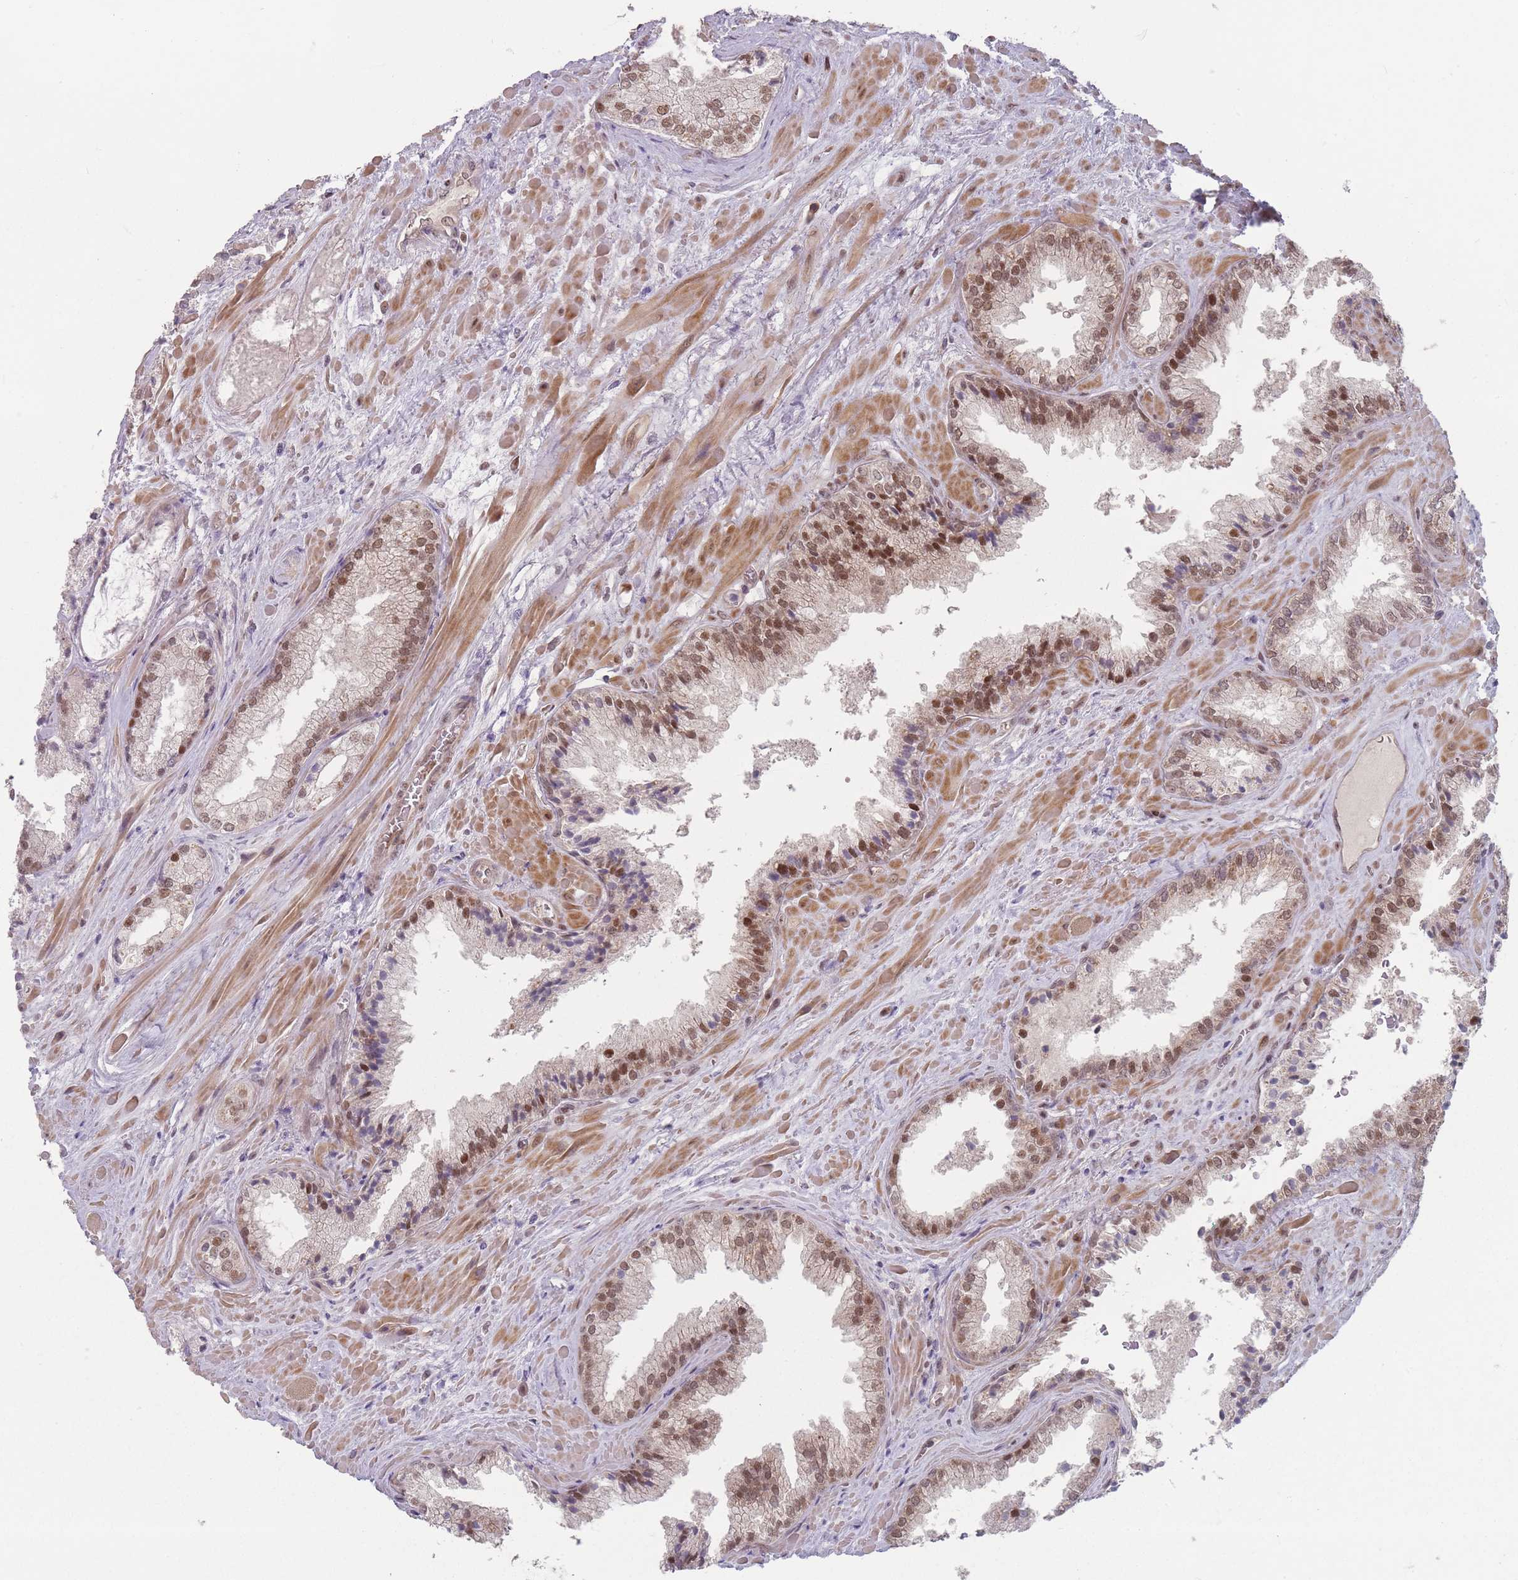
{"staining": {"intensity": "moderate", "quantity": ">75%", "location": "nuclear"}, "tissue": "prostate cancer", "cell_type": "Tumor cells", "image_type": "cancer", "snomed": [{"axis": "morphology", "description": "Adenocarcinoma, High grade"}, {"axis": "topography", "description": "Prostate"}], "caption": "Protein staining of prostate cancer (adenocarcinoma (high-grade)) tissue displays moderate nuclear staining in approximately >75% of tumor cells.", "gene": "SH3BGRL2", "patient": {"sex": "male", "age": 71}}